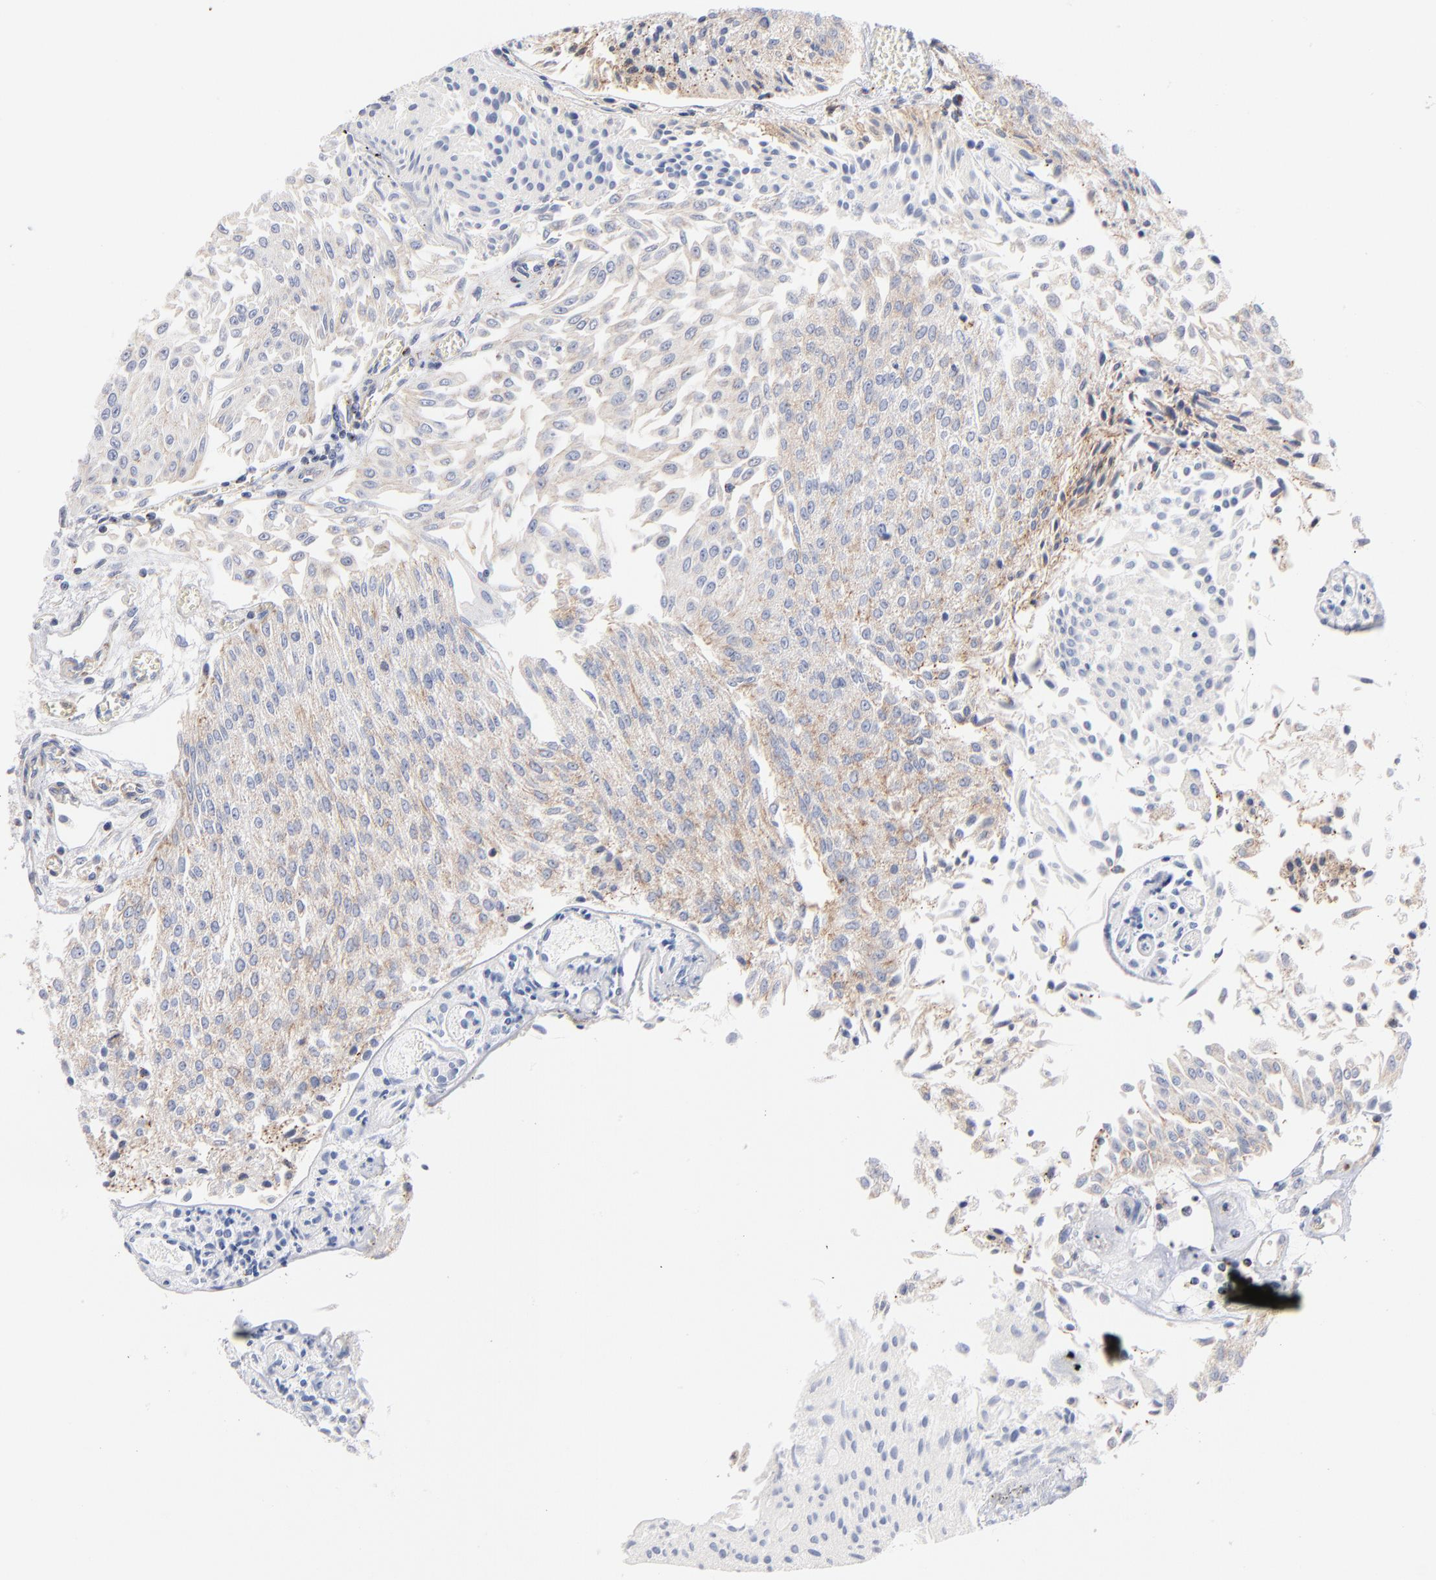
{"staining": {"intensity": "weak", "quantity": "25%-75%", "location": "cytoplasmic/membranous"}, "tissue": "urothelial cancer", "cell_type": "Tumor cells", "image_type": "cancer", "snomed": [{"axis": "morphology", "description": "Urothelial carcinoma, Low grade"}, {"axis": "topography", "description": "Urinary bladder"}], "caption": "There is low levels of weak cytoplasmic/membranous positivity in tumor cells of urothelial cancer, as demonstrated by immunohistochemical staining (brown color).", "gene": "SEPTIN6", "patient": {"sex": "male", "age": 86}}